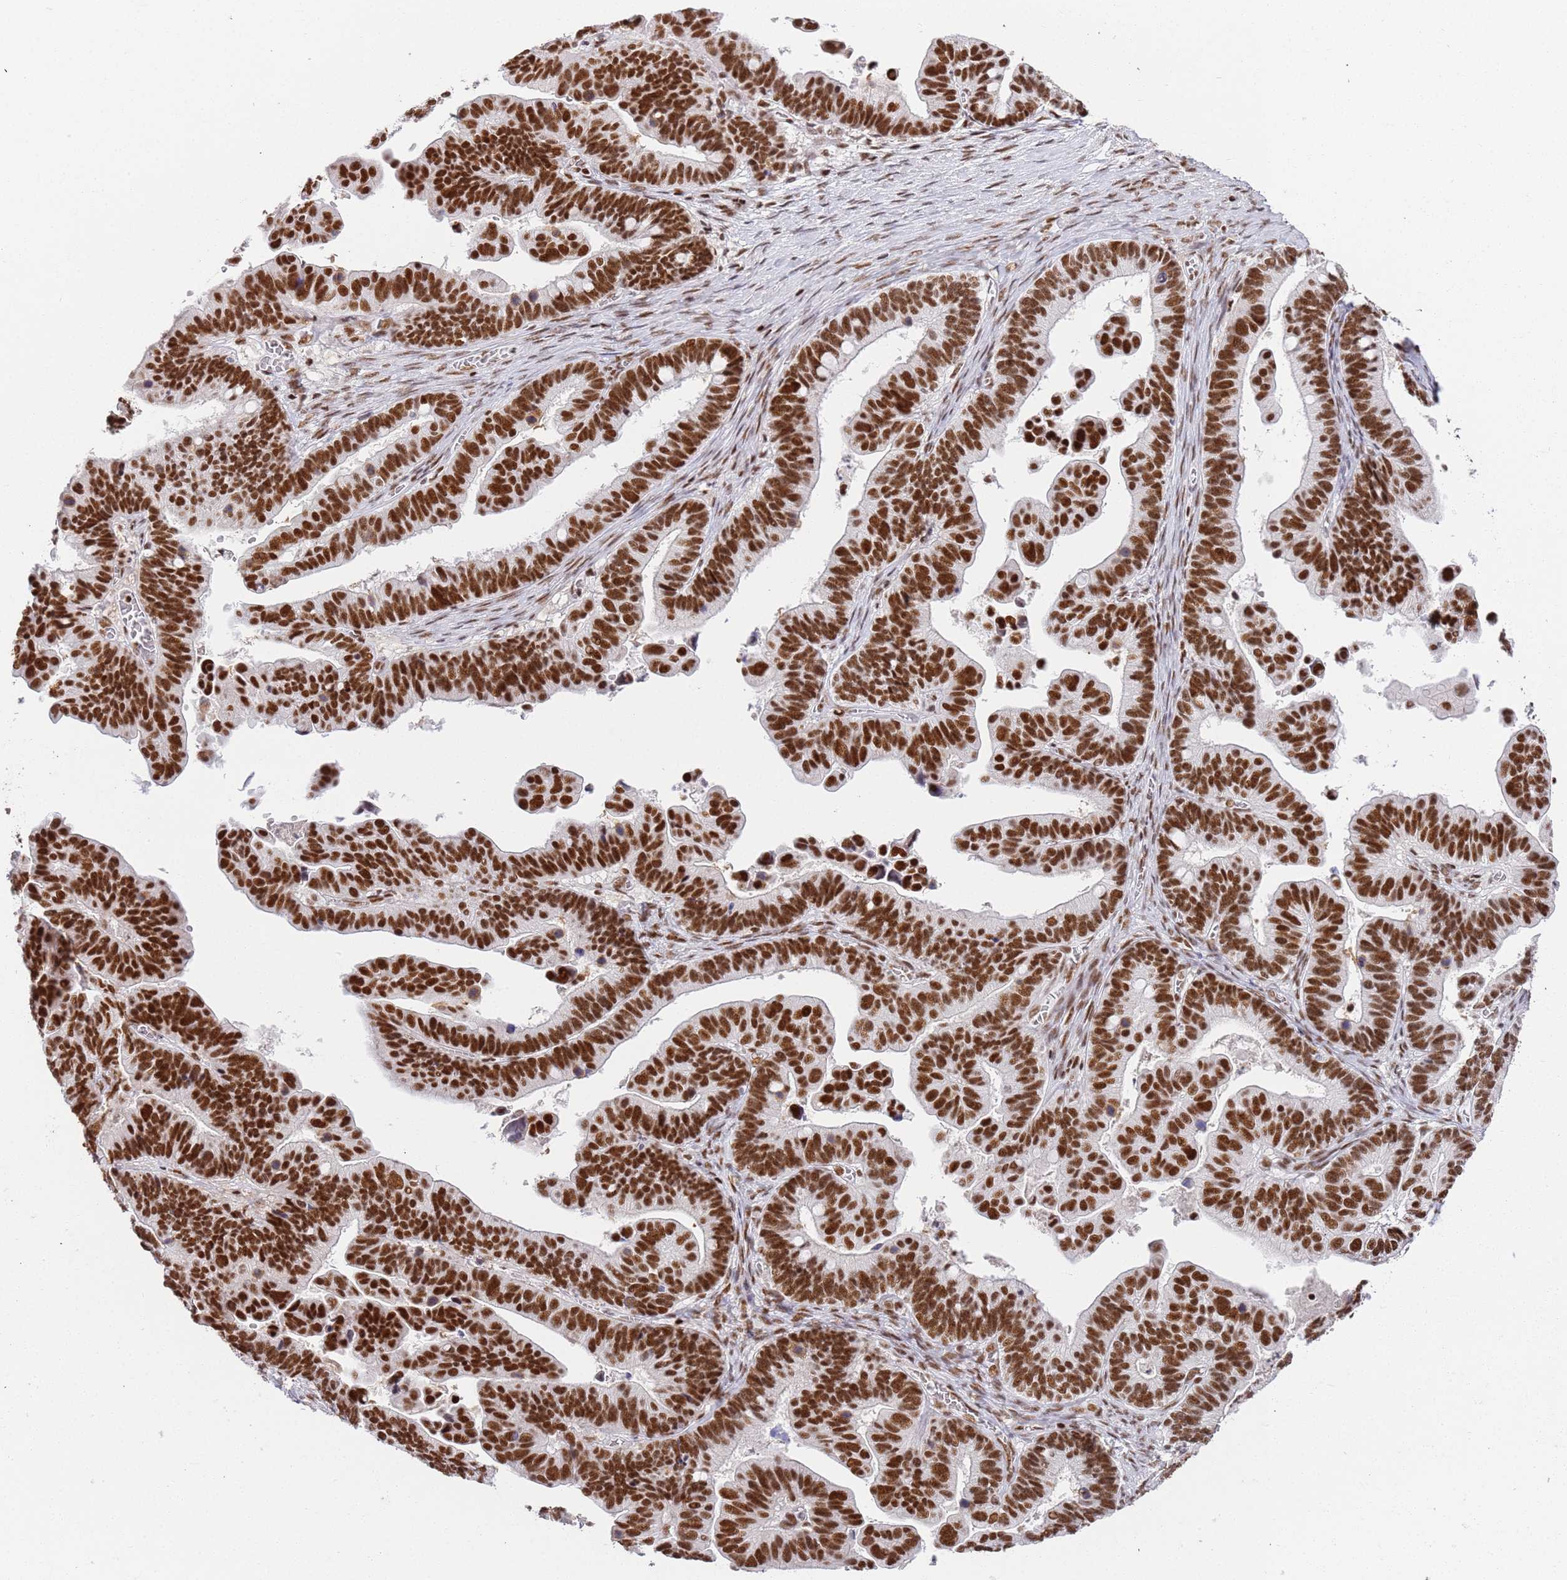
{"staining": {"intensity": "strong", "quantity": ">75%", "location": "nuclear"}, "tissue": "ovarian cancer", "cell_type": "Tumor cells", "image_type": "cancer", "snomed": [{"axis": "morphology", "description": "Cystadenocarcinoma, serous, NOS"}, {"axis": "topography", "description": "Ovary"}], "caption": "The micrograph exhibits immunohistochemical staining of ovarian cancer (serous cystadenocarcinoma). There is strong nuclear expression is appreciated in approximately >75% of tumor cells.", "gene": "AKAP8L", "patient": {"sex": "female", "age": 56}}